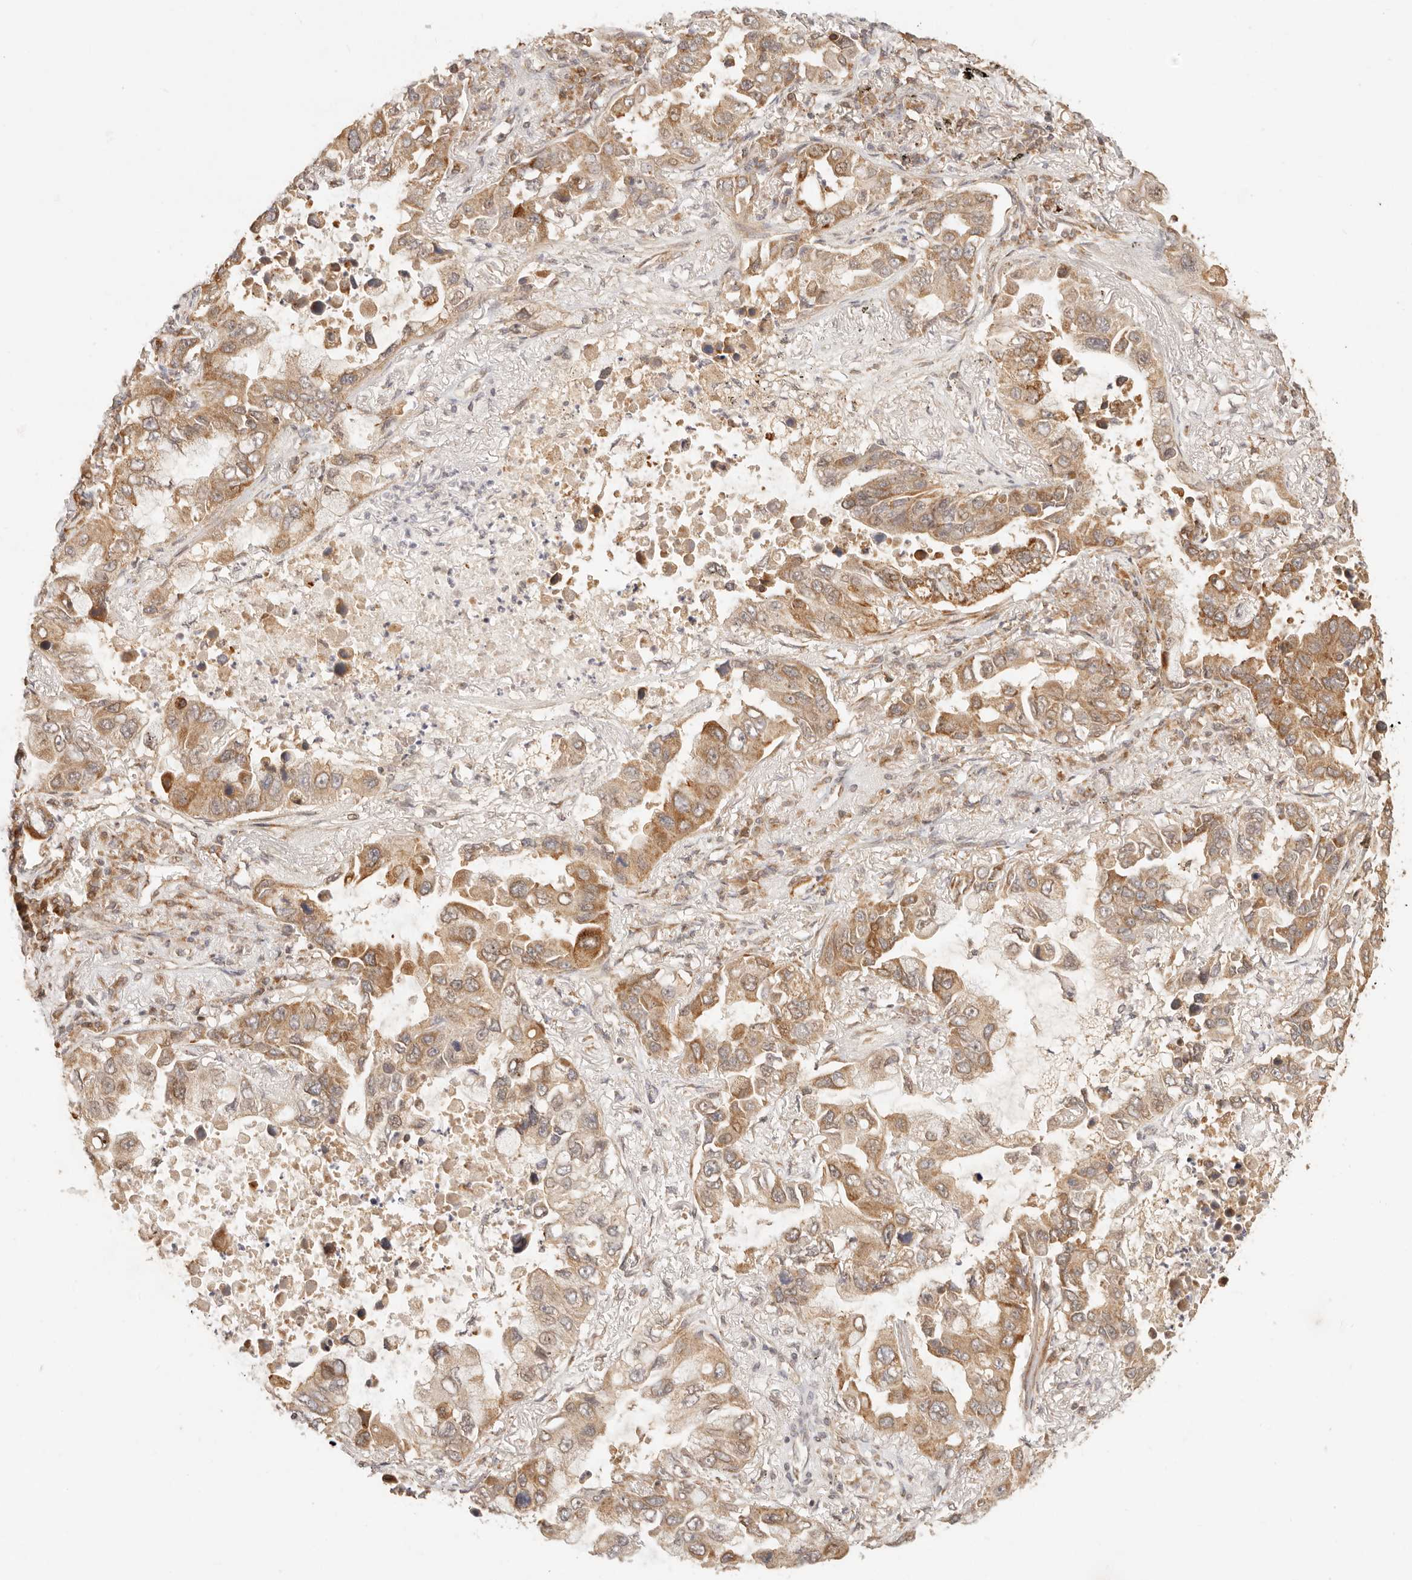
{"staining": {"intensity": "moderate", "quantity": ">75%", "location": "cytoplasmic/membranous"}, "tissue": "lung cancer", "cell_type": "Tumor cells", "image_type": "cancer", "snomed": [{"axis": "morphology", "description": "Adenocarcinoma, NOS"}, {"axis": "topography", "description": "Lung"}], "caption": "Protein analysis of lung adenocarcinoma tissue demonstrates moderate cytoplasmic/membranous positivity in about >75% of tumor cells. (DAB (3,3'-diaminobenzidine) = brown stain, brightfield microscopy at high magnification).", "gene": "TIMM17A", "patient": {"sex": "male", "age": 64}}